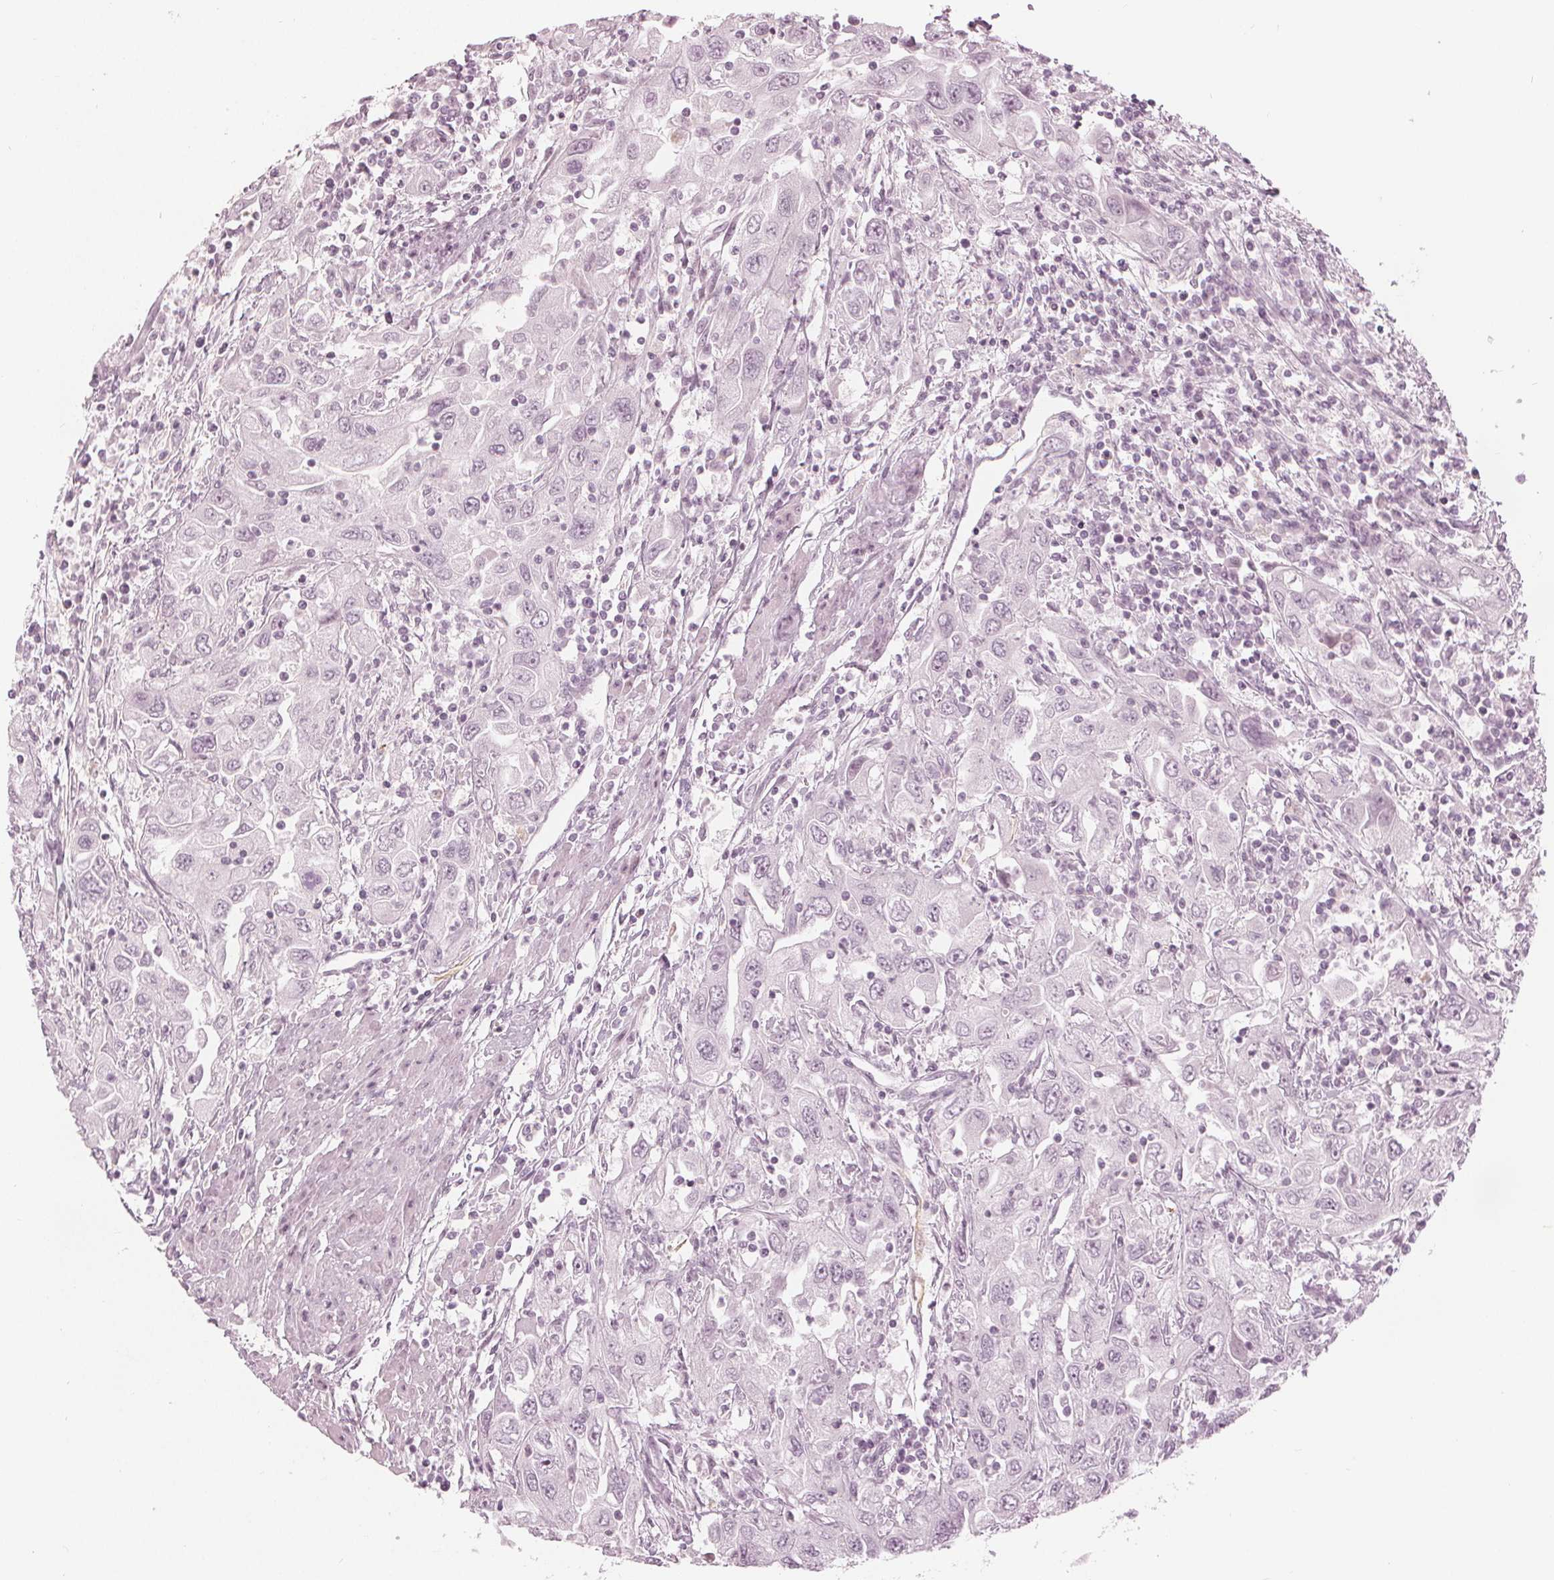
{"staining": {"intensity": "negative", "quantity": "none", "location": "none"}, "tissue": "urothelial cancer", "cell_type": "Tumor cells", "image_type": "cancer", "snomed": [{"axis": "morphology", "description": "Urothelial carcinoma, High grade"}, {"axis": "topography", "description": "Urinary bladder"}], "caption": "The histopathology image exhibits no staining of tumor cells in urothelial cancer.", "gene": "PAEP", "patient": {"sex": "male", "age": 76}}